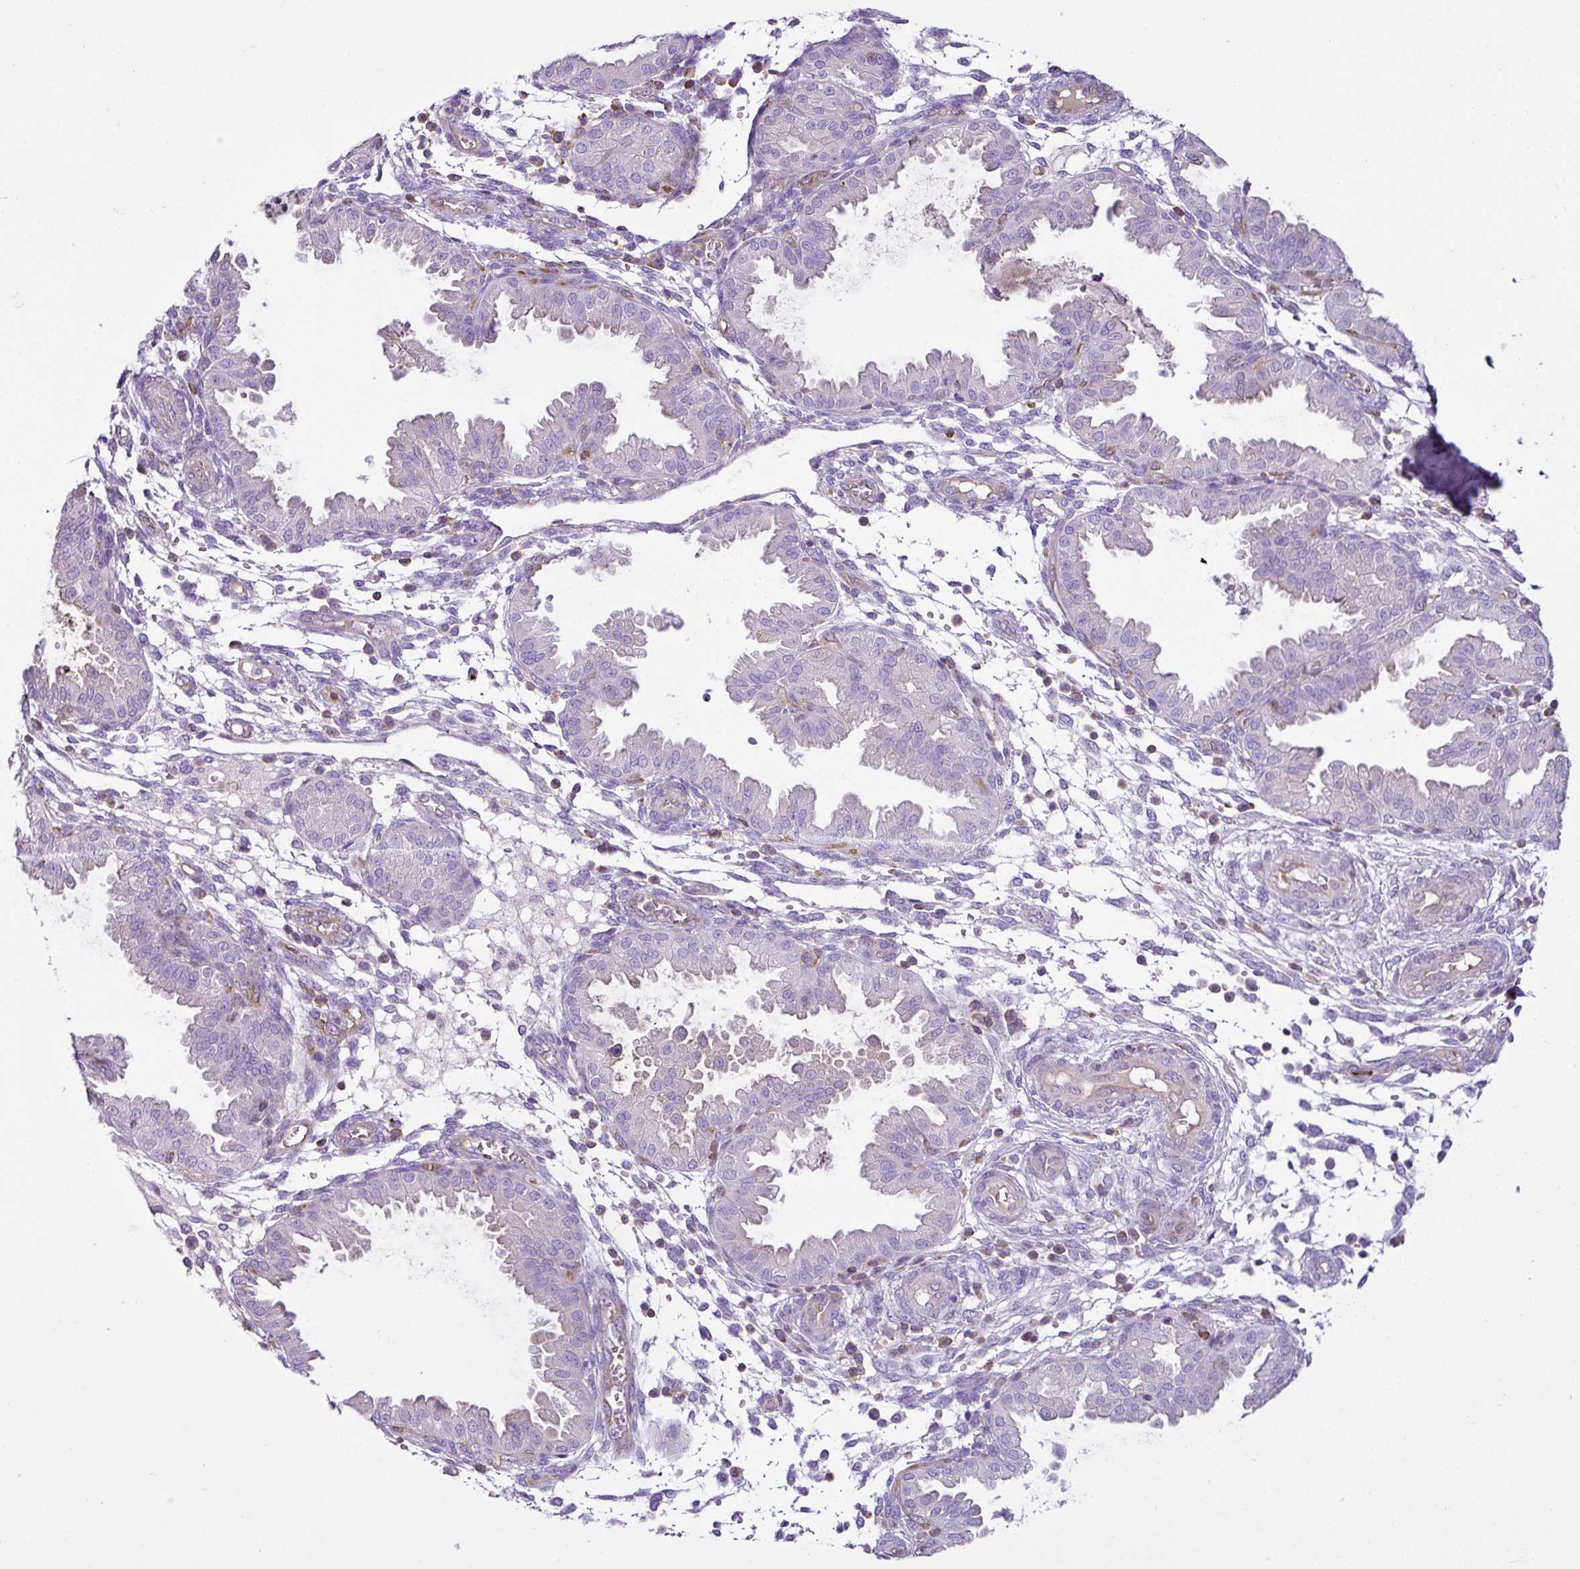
{"staining": {"intensity": "negative", "quantity": "none", "location": "none"}, "tissue": "endometrium", "cell_type": "Cells in endometrial stroma", "image_type": "normal", "snomed": [{"axis": "morphology", "description": "Normal tissue, NOS"}, {"axis": "topography", "description": "Endometrium"}], "caption": "DAB immunohistochemical staining of benign human endometrium shows no significant expression in cells in endometrial stroma.", "gene": "EME2", "patient": {"sex": "female", "age": 33}}